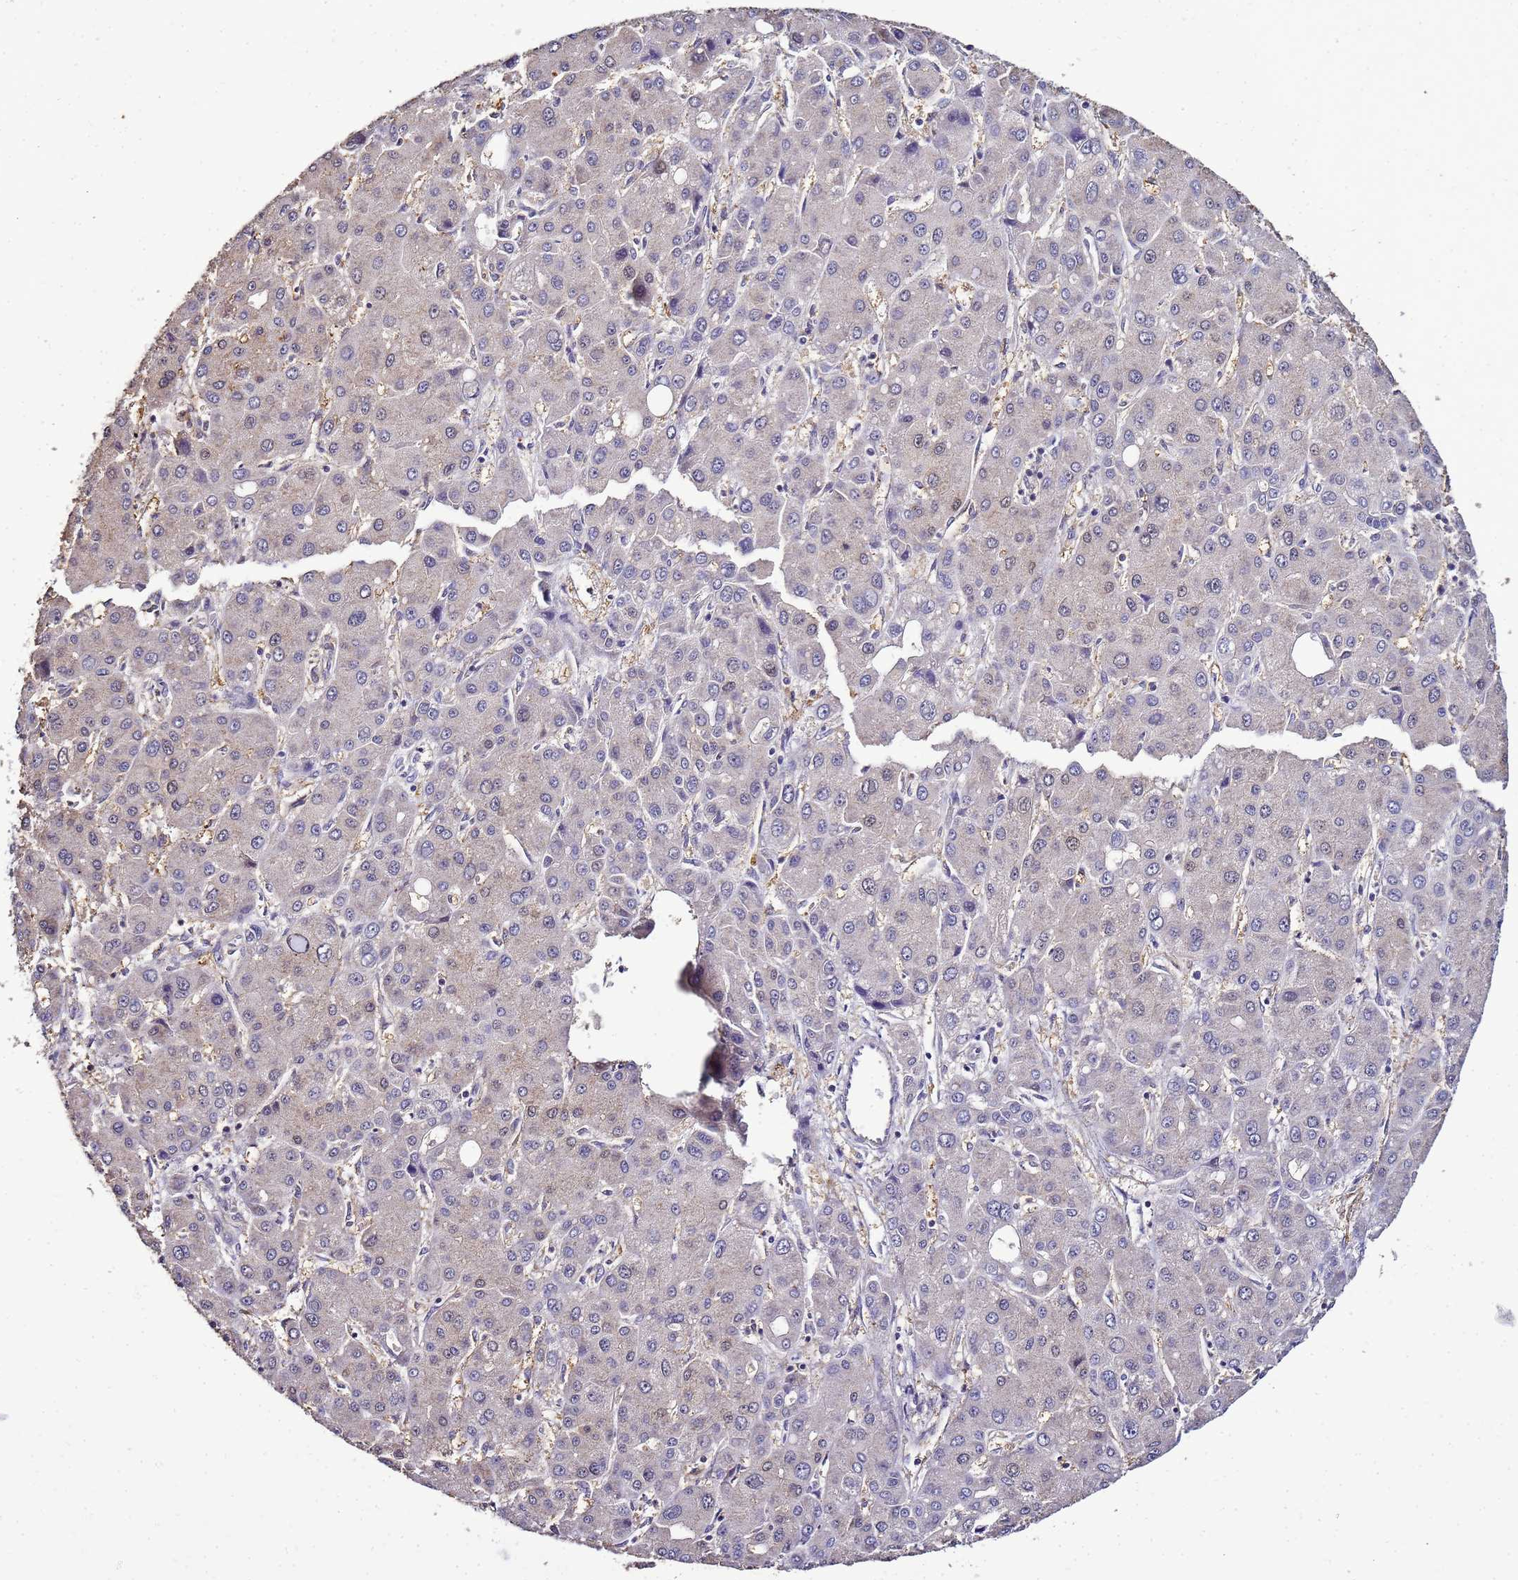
{"staining": {"intensity": "negative", "quantity": "none", "location": "none"}, "tissue": "liver cancer", "cell_type": "Tumor cells", "image_type": "cancer", "snomed": [{"axis": "morphology", "description": "Carcinoma, Hepatocellular, NOS"}, {"axis": "topography", "description": "Liver"}], "caption": "Immunohistochemical staining of liver hepatocellular carcinoma reveals no significant positivity in tumor cells.", "gene": "ENOPH1", "patient": {"sex": "male", "age": 55}}